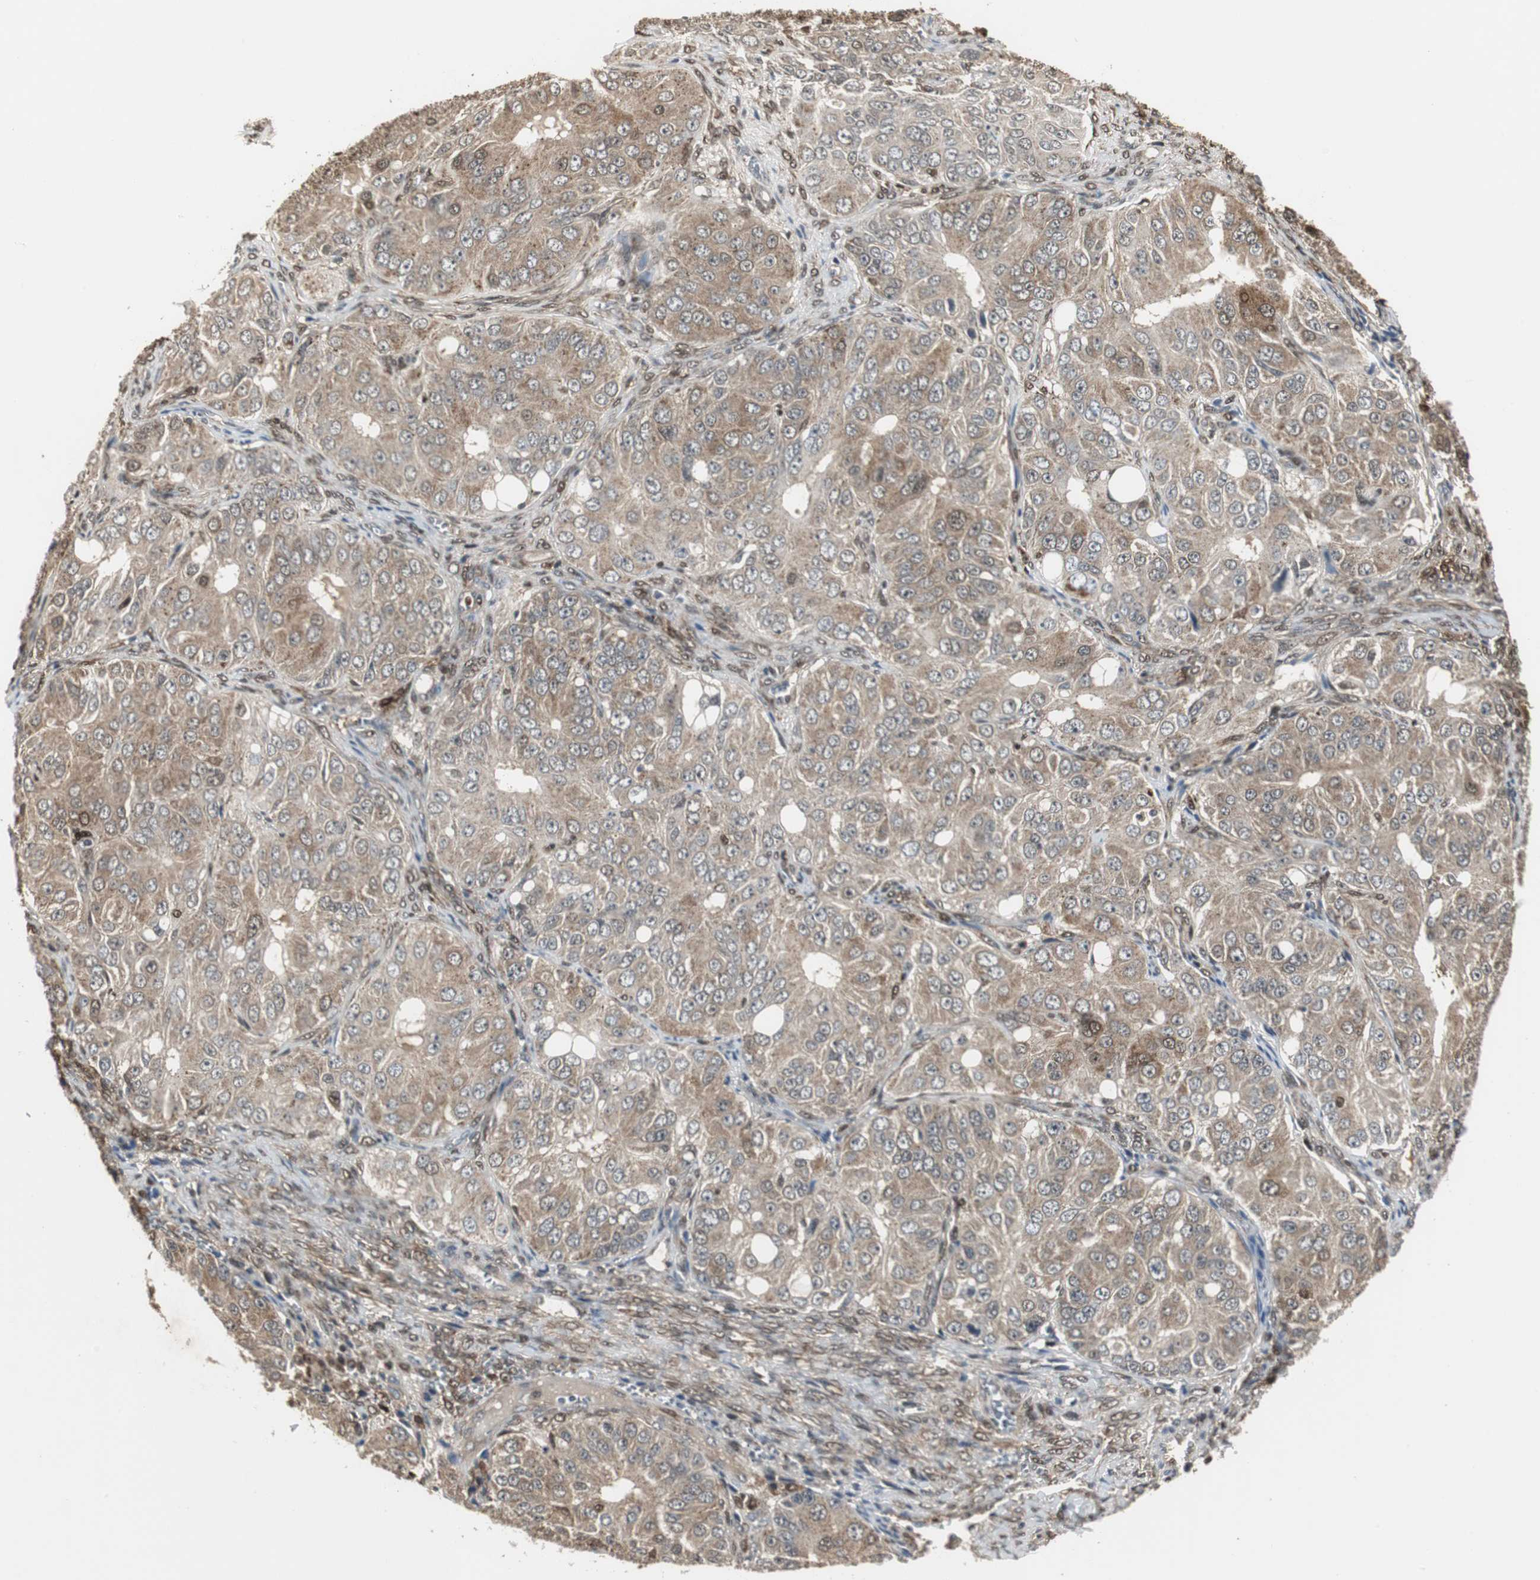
{"staining": {"intensity": "moderate", "quantity": ">75%", "location": "cytoplasmic/membranous,nuclear"}, "tissue": "ovarian cancer", "cell_type": "Tumor cells", "image_type": "cancer", "snomed": [{"axis": "morphology", "description": "Carcinoma, endometroid"}, {"axis": "topography", "description": "Ovary"}], "caption": "Human endometroid carcinoma (ovarian) stained for a protein (brown) exhibits moderate cytoplasmic/membranous and nuclear positive positivity in approximately >75% of tumor cells.", "gene": "PLIN3", "patient": {"sex": "female", "age": 51}}